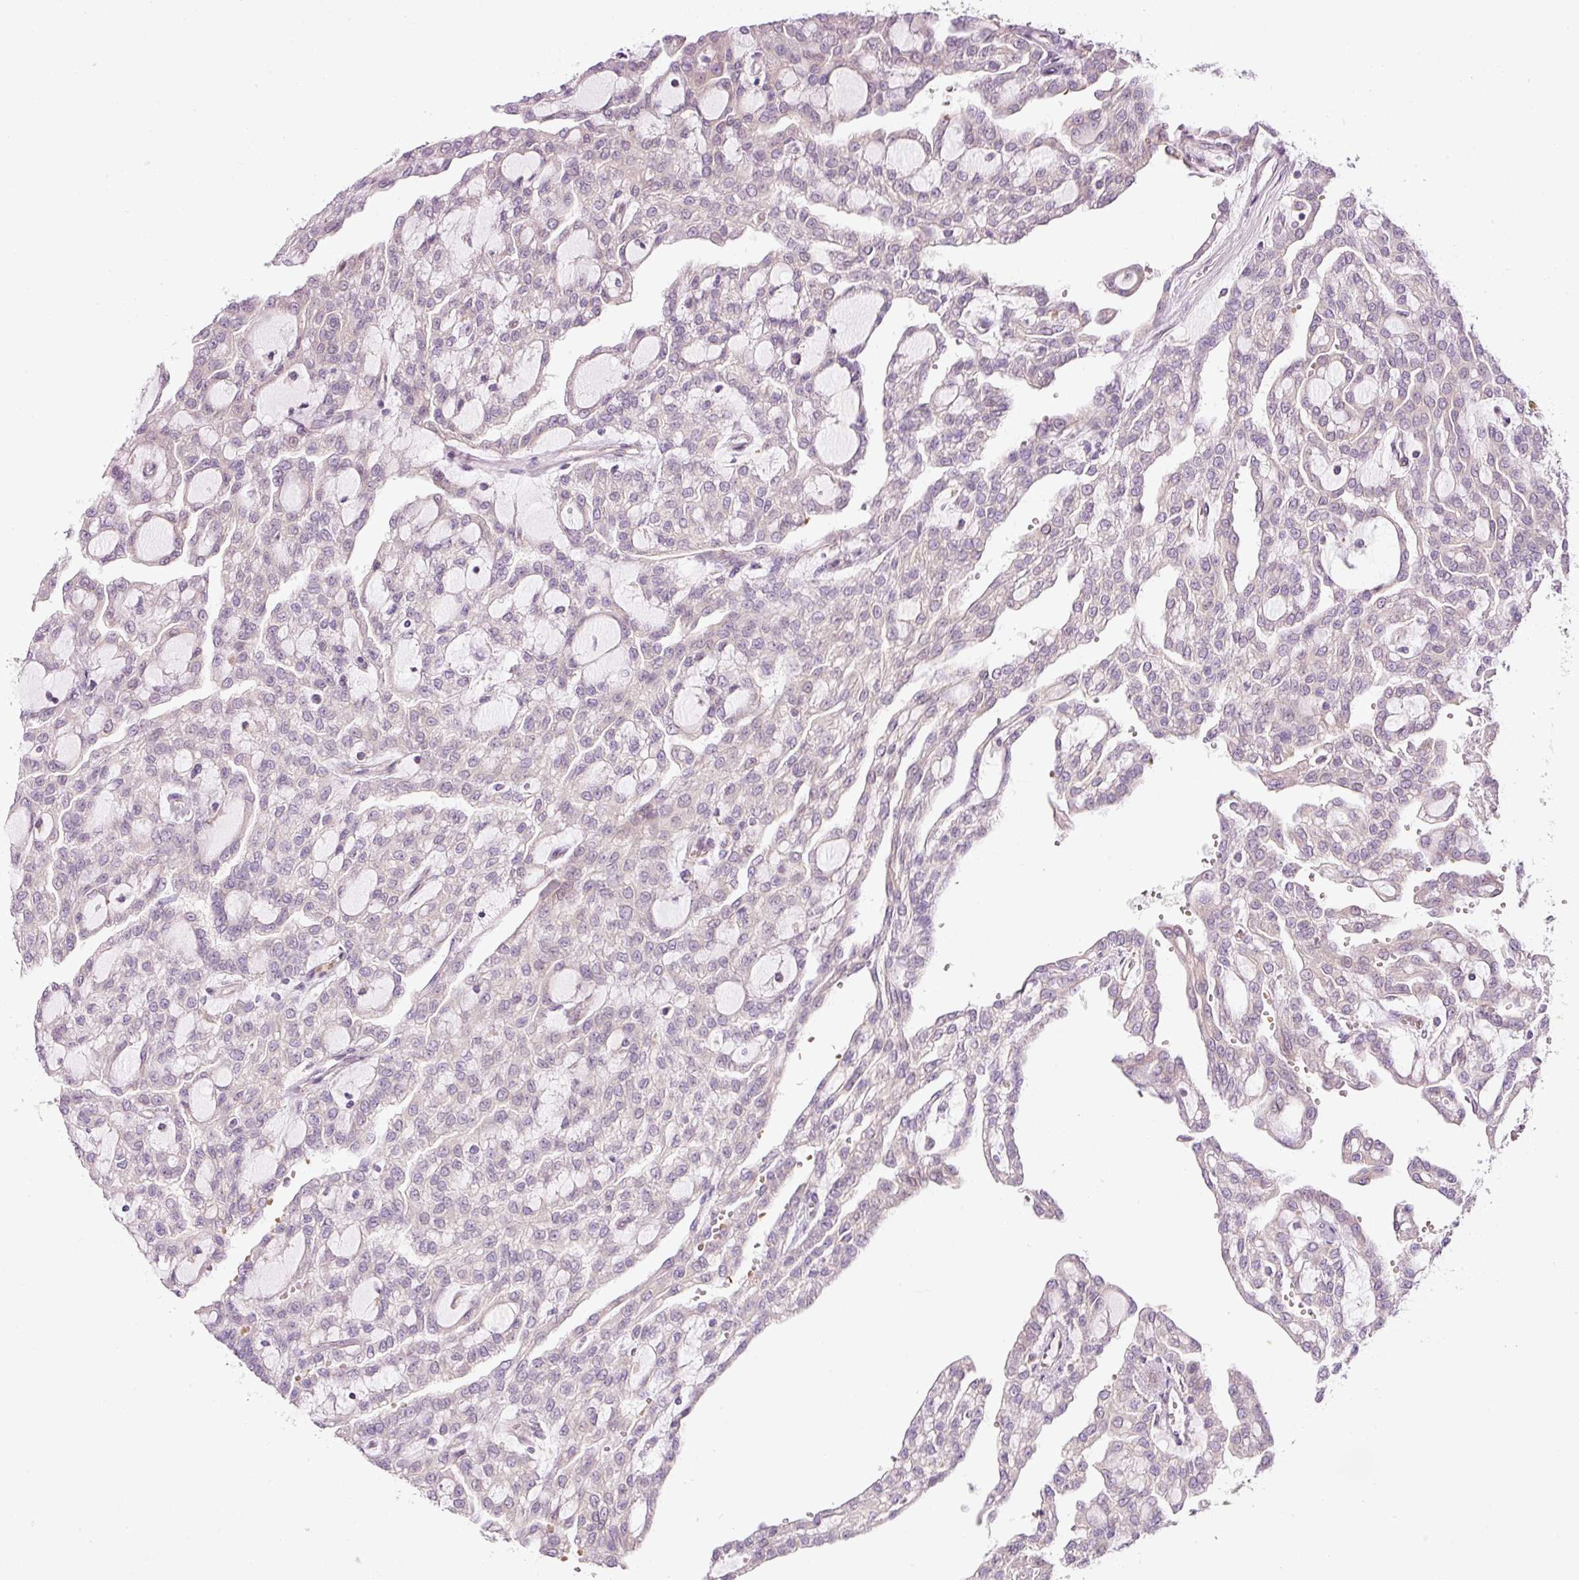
{"staining": {"intensity": "negative", "quantity": "none", "location": "none"}, "tissue": "renal cancer", "cell_type": "Tumor cells", "image_type": "cancer", "snomed": [{"axis": "morphology", "description": "Adenocarcinoma, NOS"}, {"axis": "topography", "description": "Kidney"}], "caption": "Tumor cells show no significant protein staining in renal cancer (adenocarcinoma).", "gene": "TBC1D2B", "patient": {"sex": "male", "age": 63}}